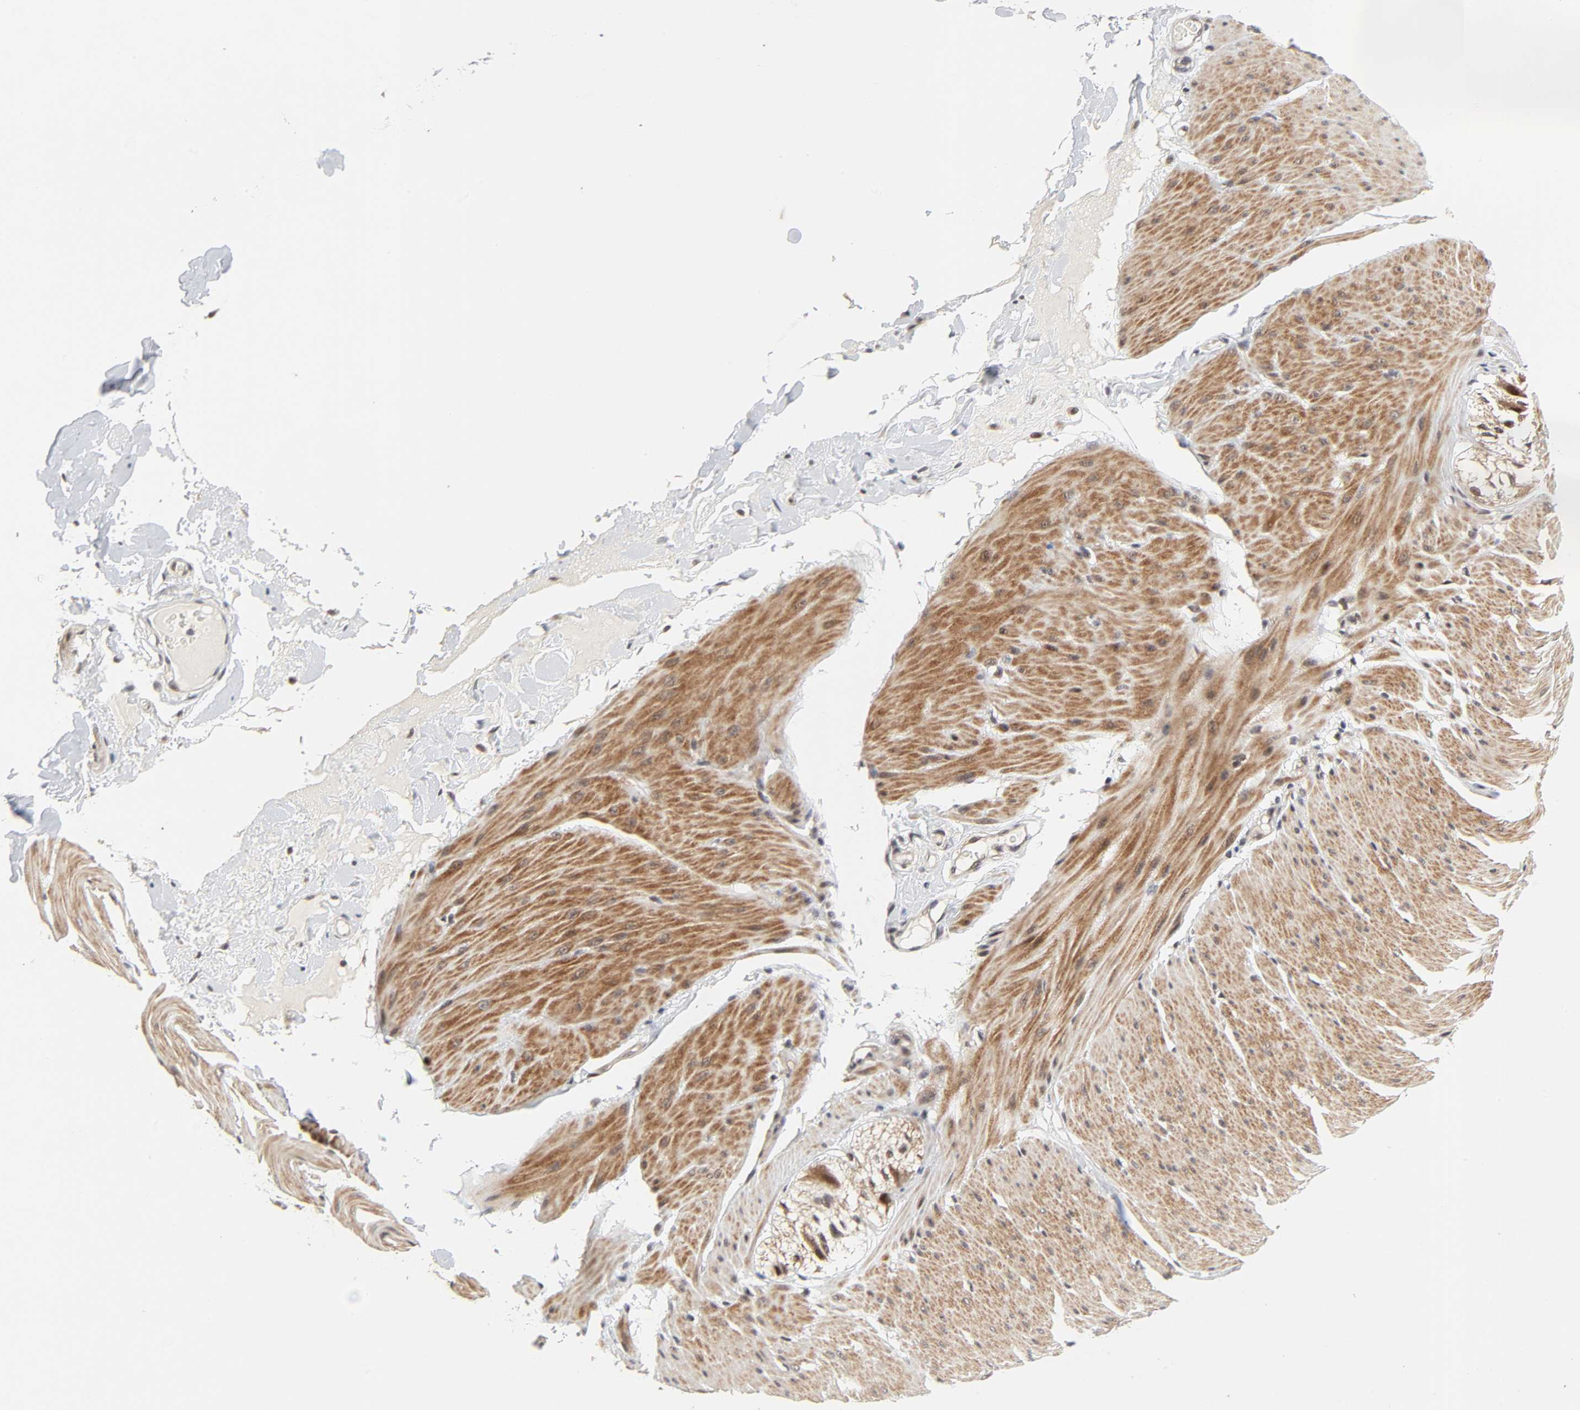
{"staining": {"intensity": "moderate", "quantity": ">75%", "location": "cytoplasmic/membranous"}, "tissue": "smooth muscle", "cell_type": "Smooth muscle cells", "image_type": "normal", "snomed": [{"axis": "morphology", "description": "Normal tissue, NOS"}, {"axis": "topography", "description": "Smooth muscle"}, {"axis": "topography", "description": "Colon"}], "caption": "Brown immunohistochemical staining in normal smooth muscle displays moderate cytoplasmic/membranous staining in about >75% of smooth muscle cells. The staining was performed using DAB (3,3'-diaminobenzidine), with brown indicating positive protein expression. Nuclei are stained blue with hematoxylin.", "gene": "ZKSCAN8", "patient": {"sex": "male", "age": 67}}